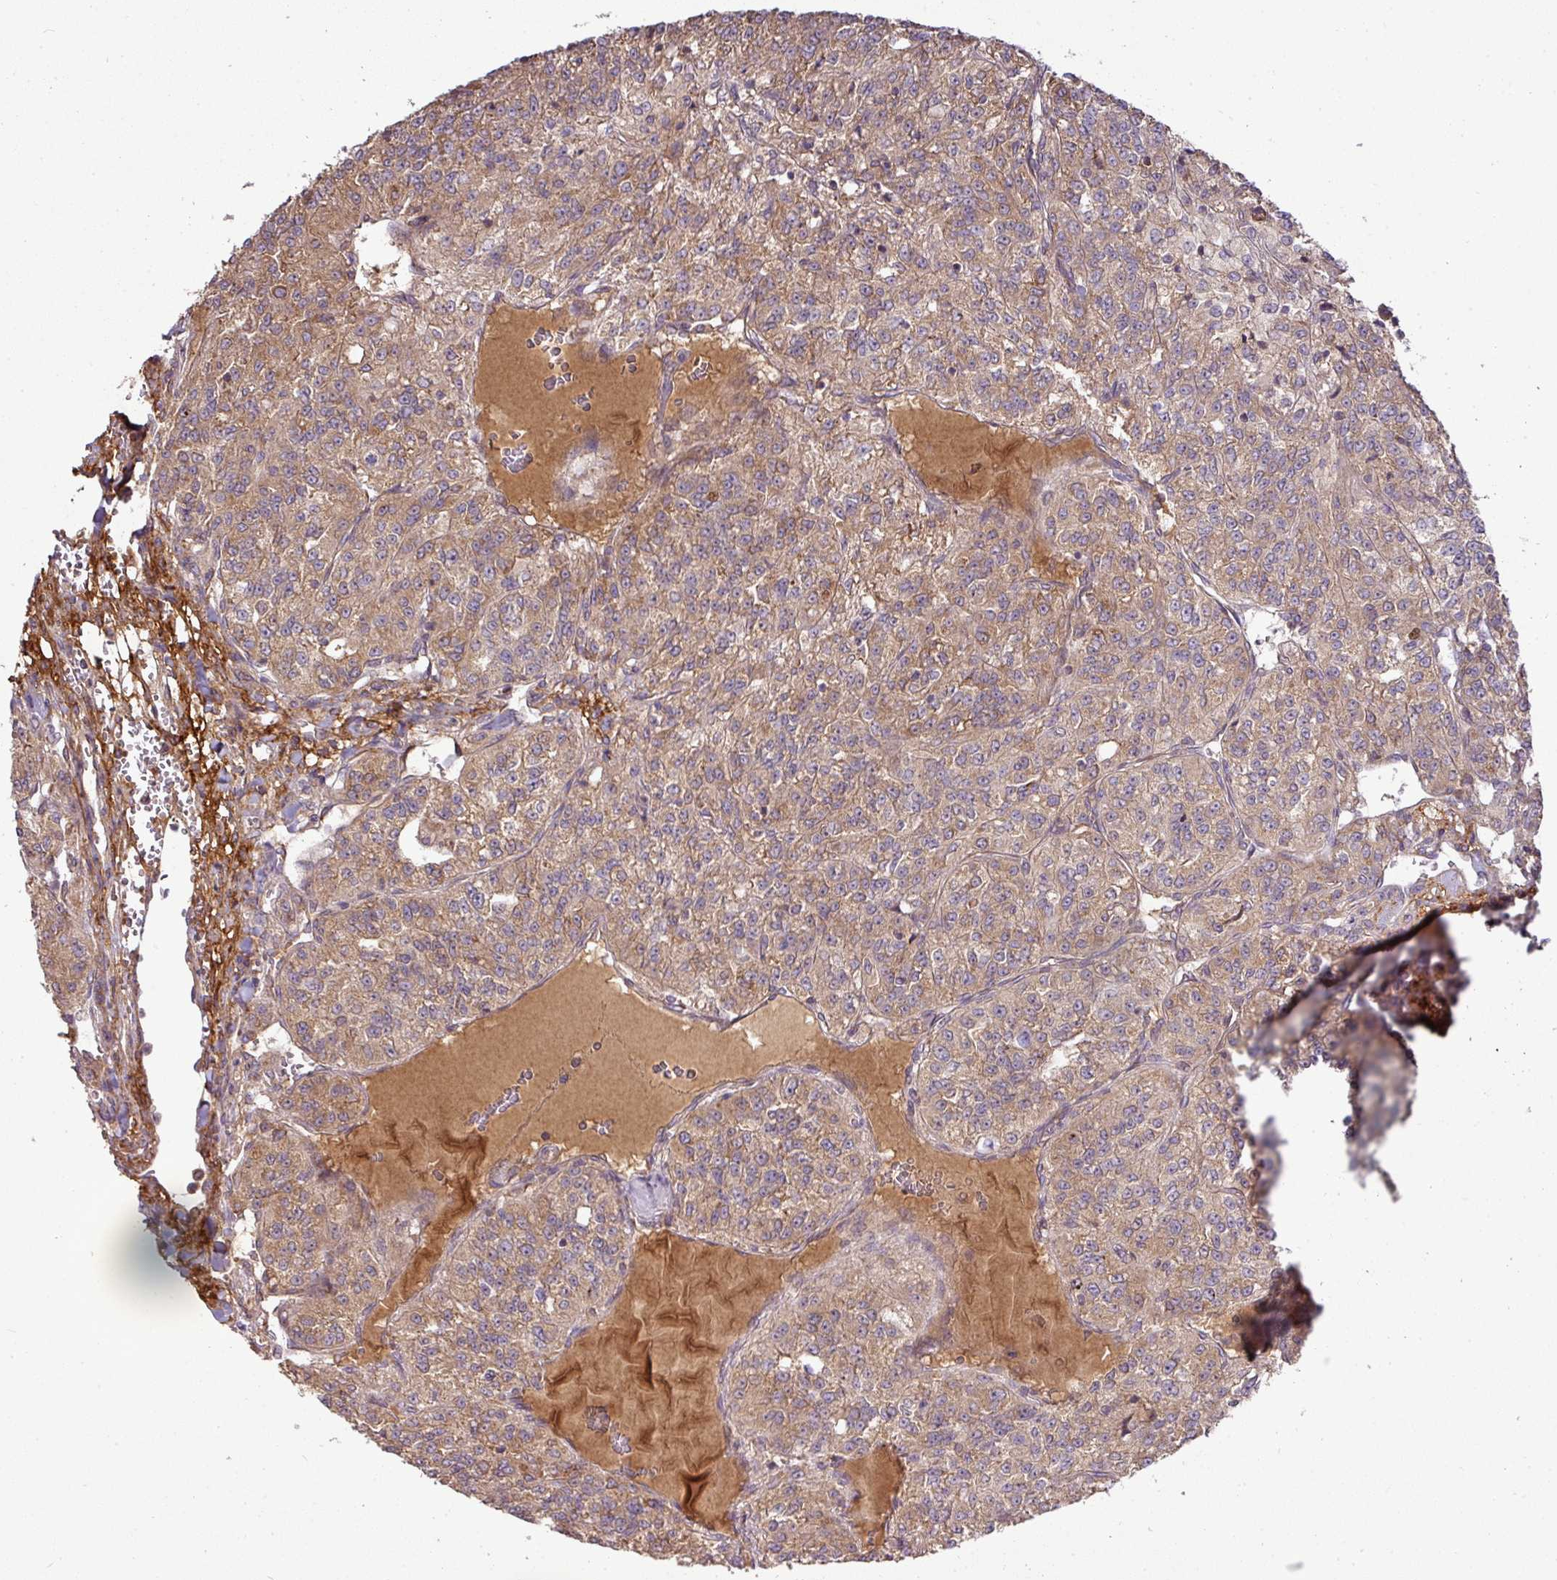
{"staining": {"intensity": "moderate", "quantity": ">75%", "location": "cytoplasmic/membranous"}, "tissue": "renal cancer", "cell_type": "Tumor cells", "image_type": "cancer", "snomed": [{"axis": "morphology", "description": "Adenocarcinoma, NOS"}, {"axis": "topography", "description": "Kidney"}], "caption": "IHC (DAB) staining of human renal cancer (adenocarcinoma) shows moderate cytoplasmic/membranous protein staining in approximately >75% of tumor cells.", "gene": "GALP", "patient": {"sex": "female", "age": 63}}